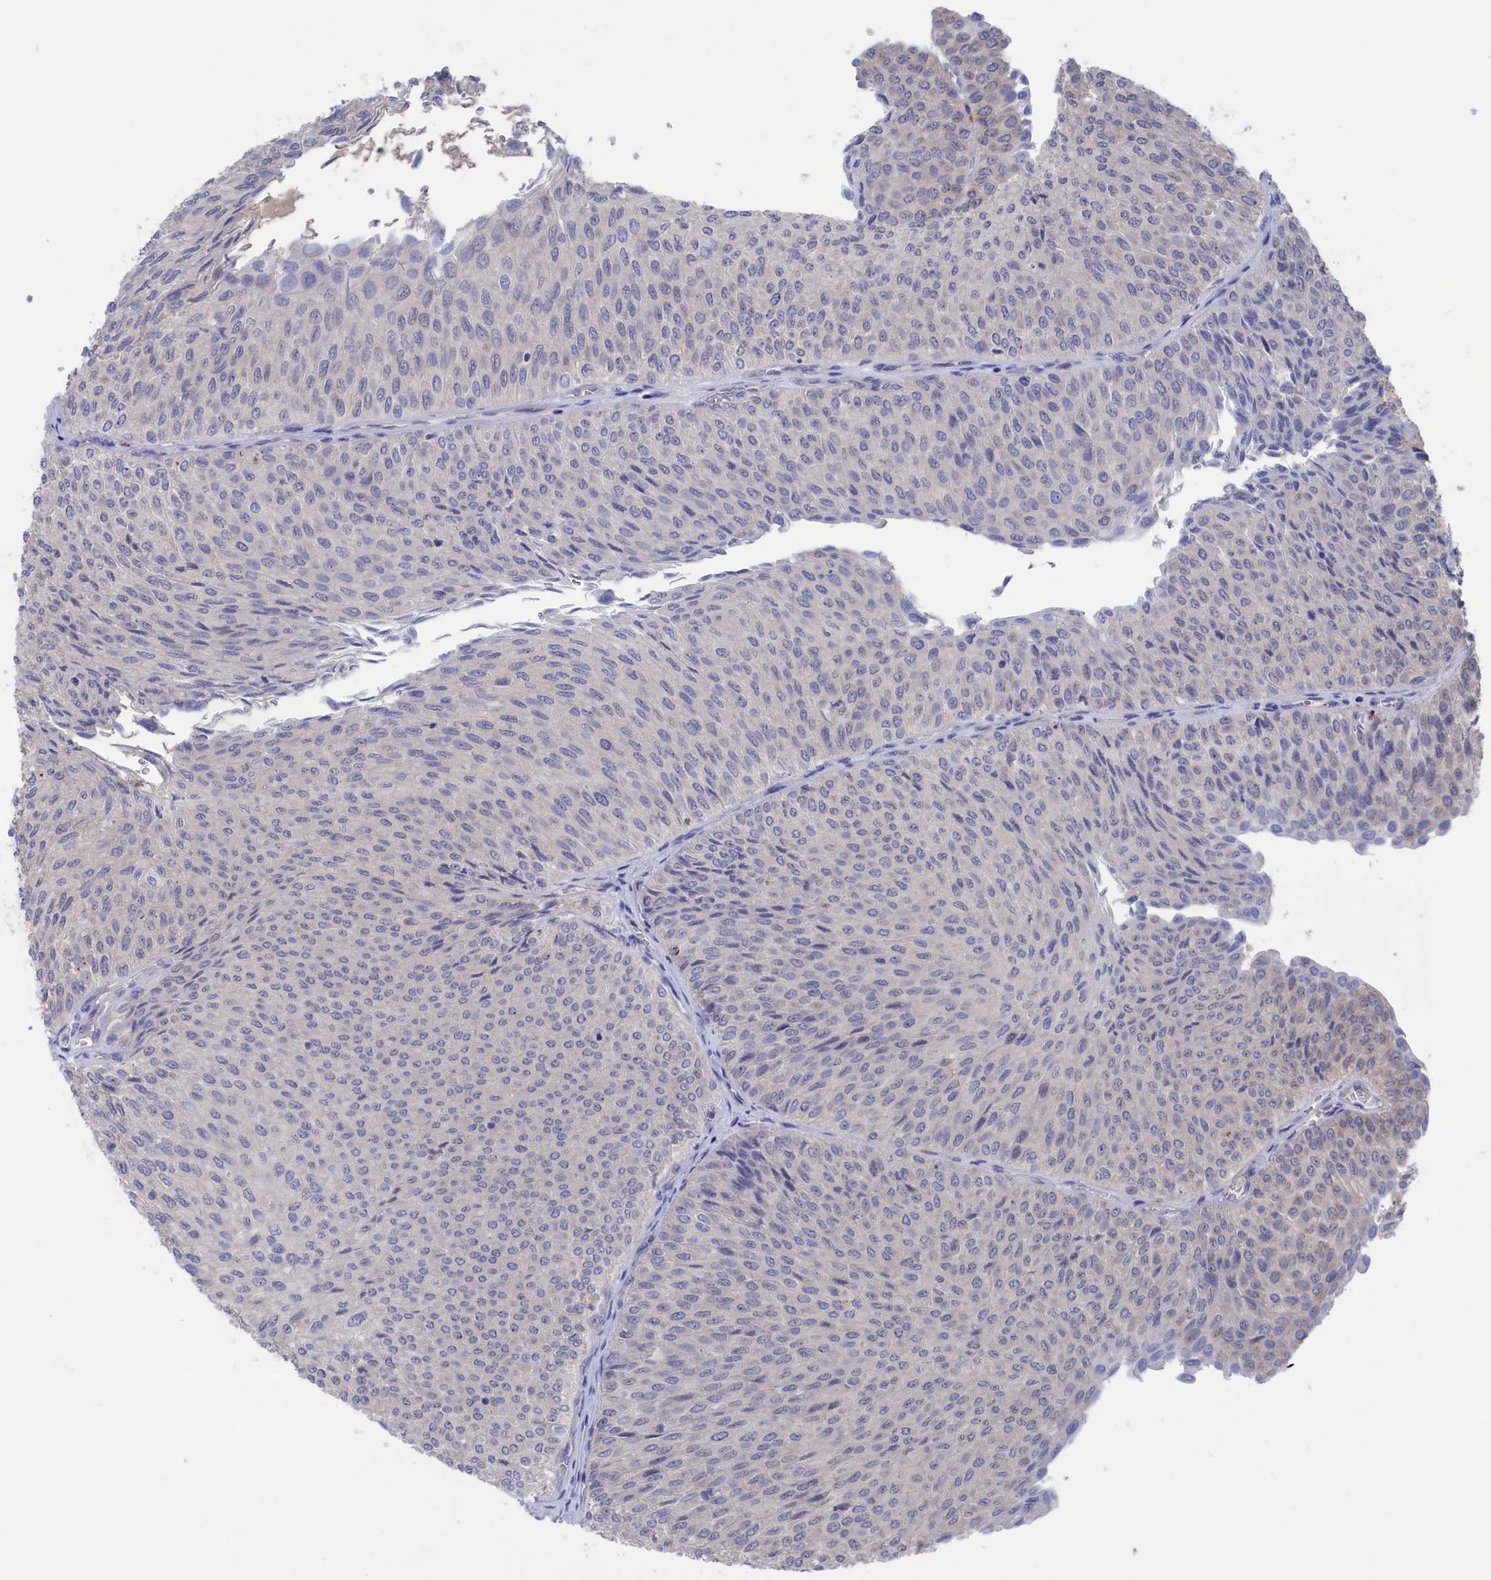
{"staining": {"intensity": "negative", "quantity": "none", "location": "none"}, "tissue": "urothelial cancer", "cell_type": "Tumor cells", "image_type": "cancer", "snomed": [{"axis": "morphology", "description": "Urothelial carcinoma, Low grade"}, {"axis": "topography", "description": "Urinary bladder"}], "caption": "Immunohistochemical staining of urothelial cancer reveals no significant expression in tumor cells. (DAB (3,3'-diaminobenzidine) IHC visualized using brightfield microscopy, high magnification).", "gene": "NUTF2", "patient": {"sex": "male", "age": 78}}